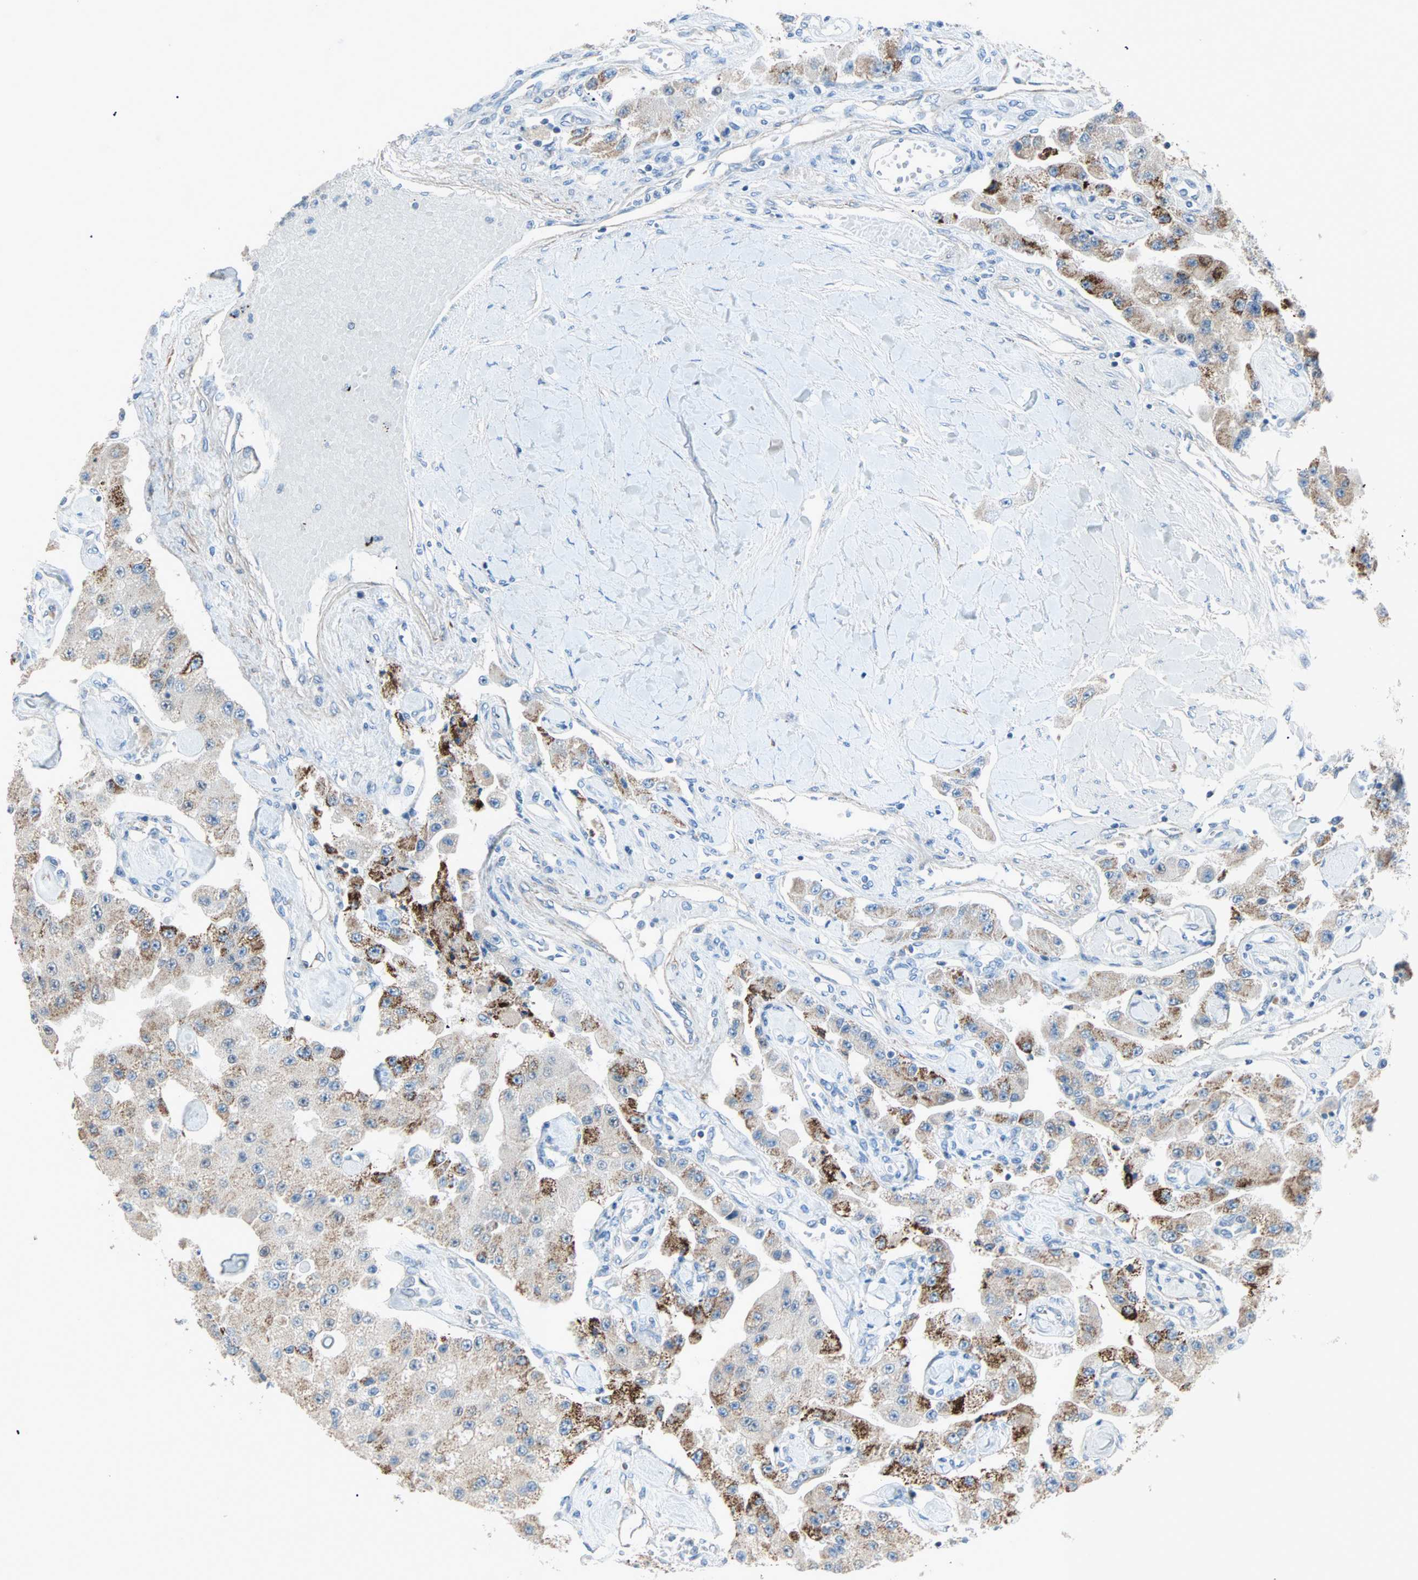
{"staining": {"intensity": "strong", "quantity": "<25%", "location": "cytoplasmic/membranous"}, "tissue": "carcinoid", "cell_type": "Tumor cells", "image_type": "cancer", "snomed": [{"axis": "morphology", "description": "Carcinoid, malignant, NOS"}, {"axis": "topography", "description": "Pancreas"}], "caption": "Human carcinoid stained for a protein (brown) displays strong cytoplasmic/membranous positive expression in approximately <25% of tumor cells.", "gene": "ACVRL1", "patient": {"sex": "male", "age": 41}}